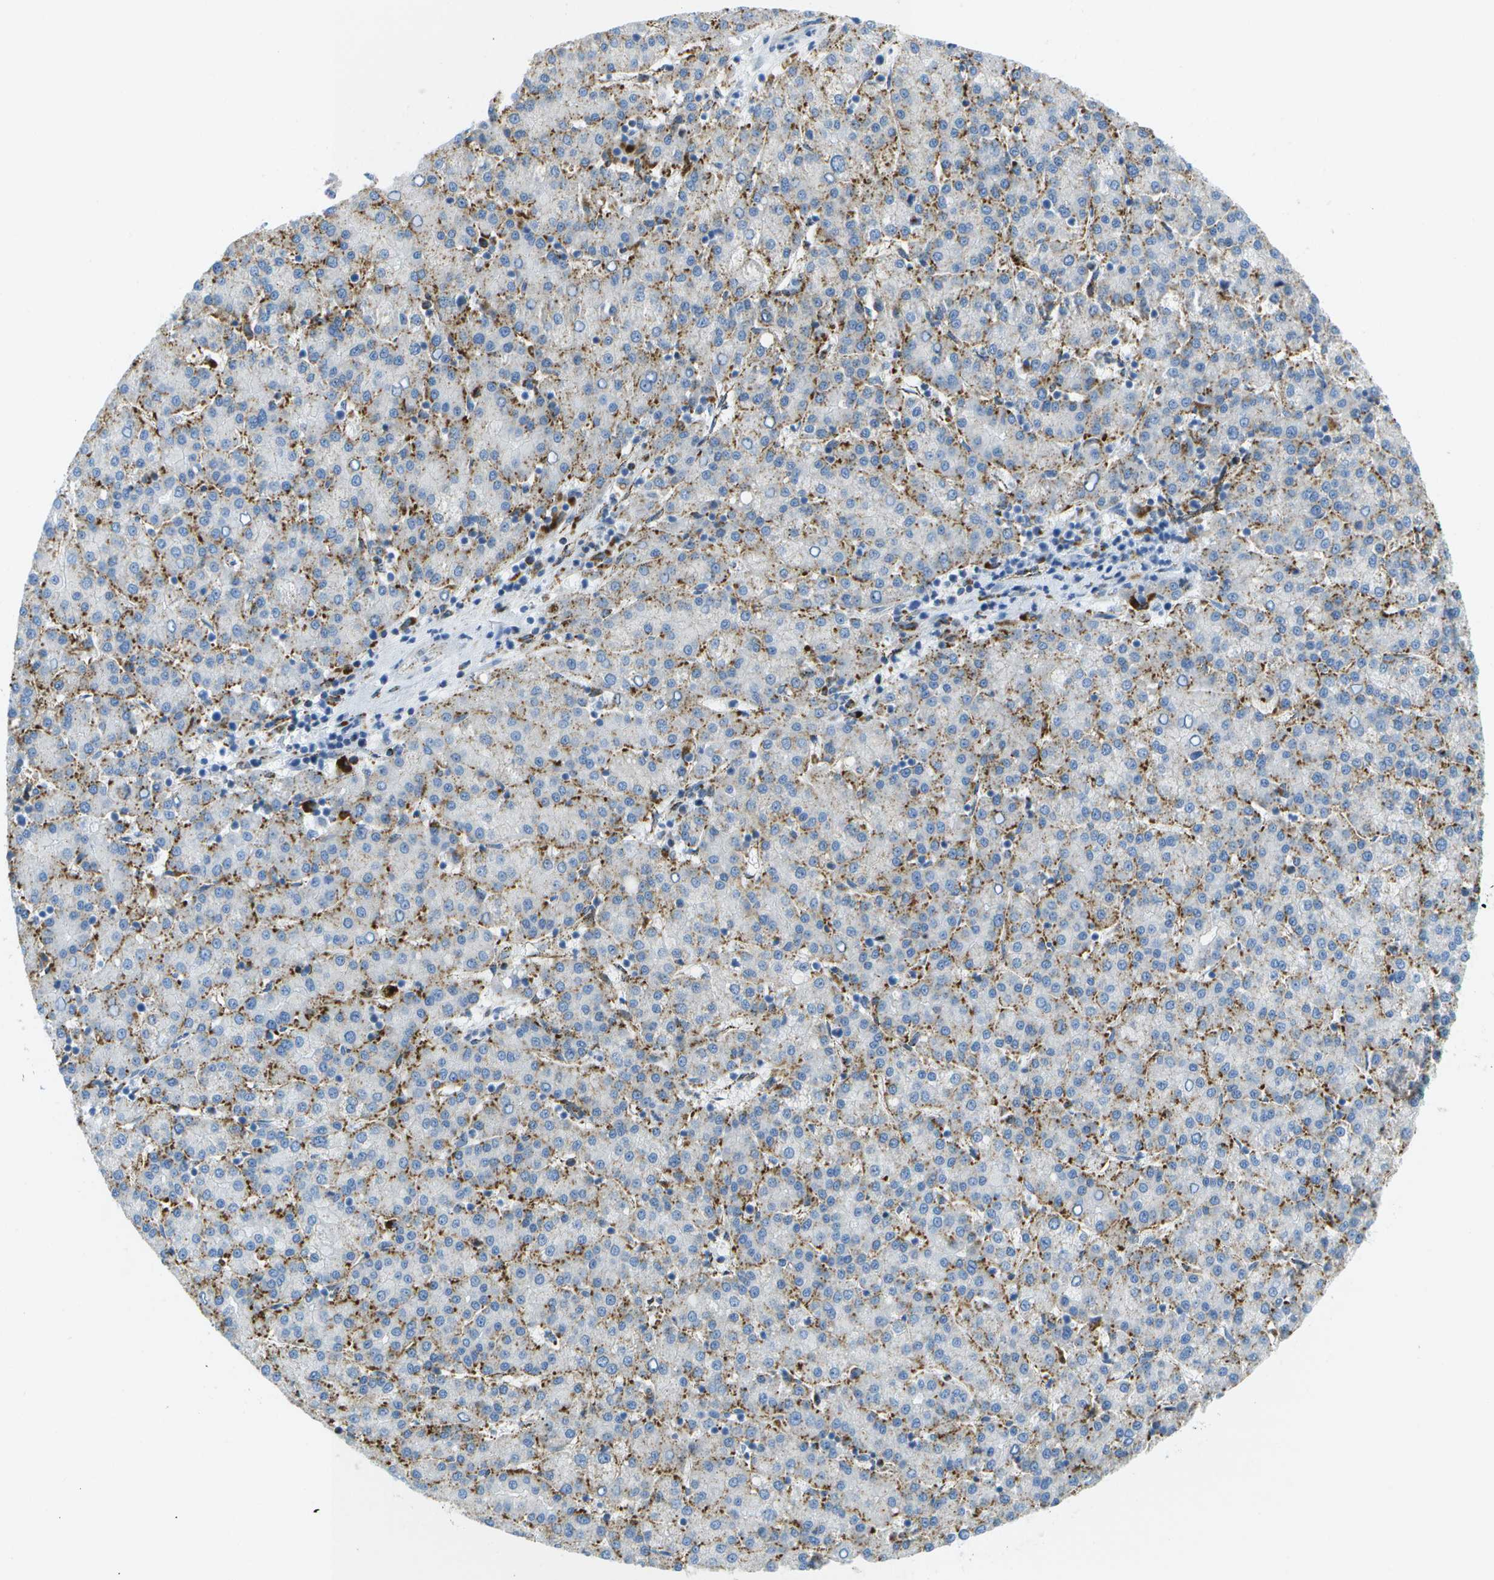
{"staining": {"intensity": "weak", "quantity": "25%-75%", "location": "cytoplasmic/membranous"}, "tissue": "liver cancer", "cell_type": "Tumor cells", "image_type": "cancer", "snomed": [{"axis": "morphology", "description": "Carcinoma, Hepatocellular, NOS"}, {"axis": "topography", "description": "Liver"}], "caption": "The image displays staining of liver hepatocellular carcinoma, revealing weak cytoplasmic/membranous protein positivity (brown color) within tumor cells.", "gene": "PRCP", "patient": {"sex": "female", "age": 58}}